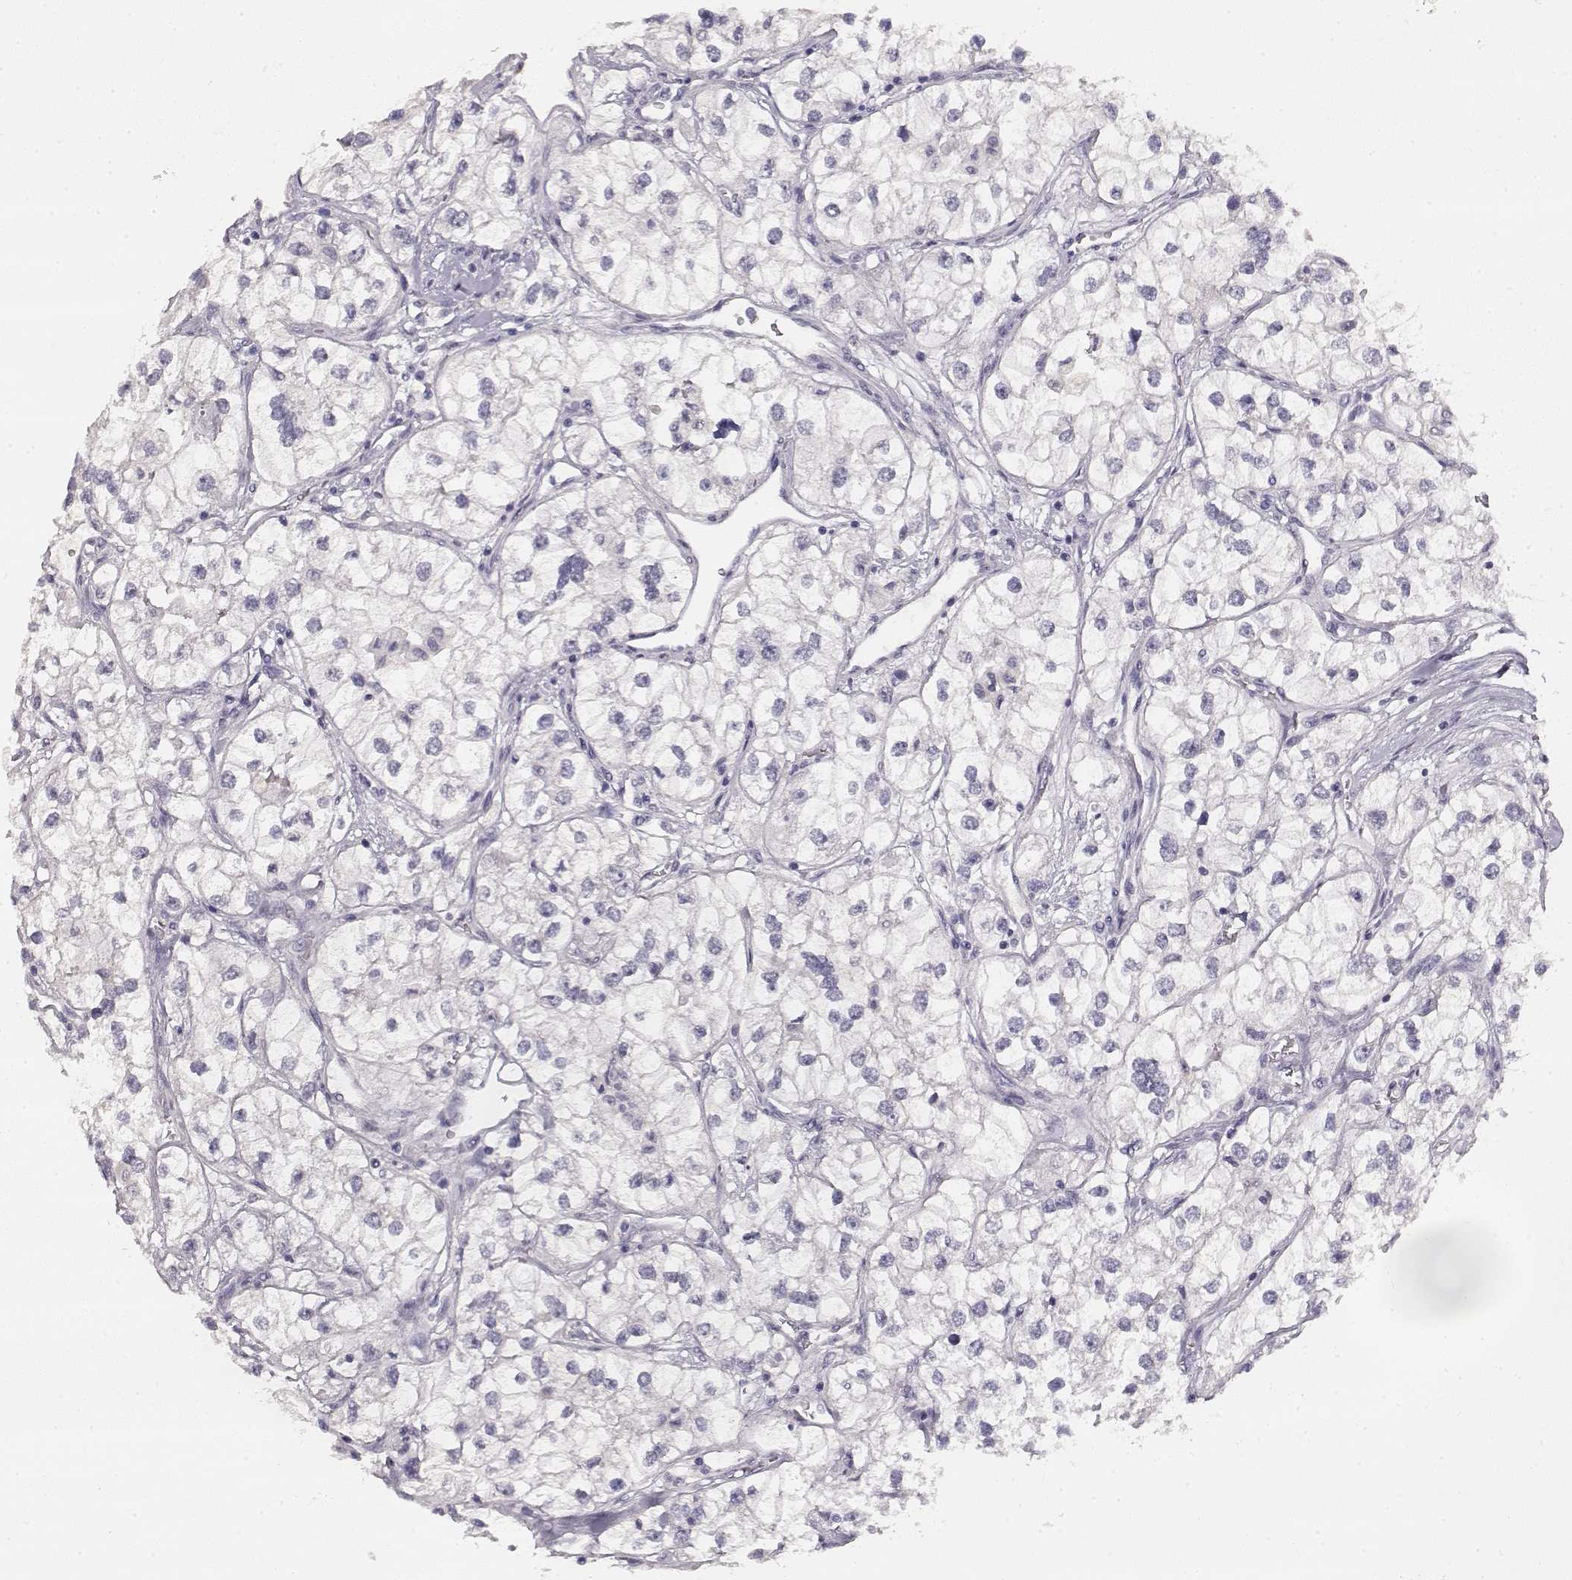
{"staining": {"intensity": "negative", "quantity": "none", "location": "none"}, "tissue": "renal cancer", "cell_type": "Tumor cells", "image_type": "cancer", "snomed": [{"axis": "morphology", "description": "Adenocarcinoma, NOS"}, {"axis": "topography", "description": "Kidney"}], "caption": "Tumor cells show no significant protein positivity in renal cancer.", "gene": "TPH2", "patient": {"sex": "male", "age": 59}}